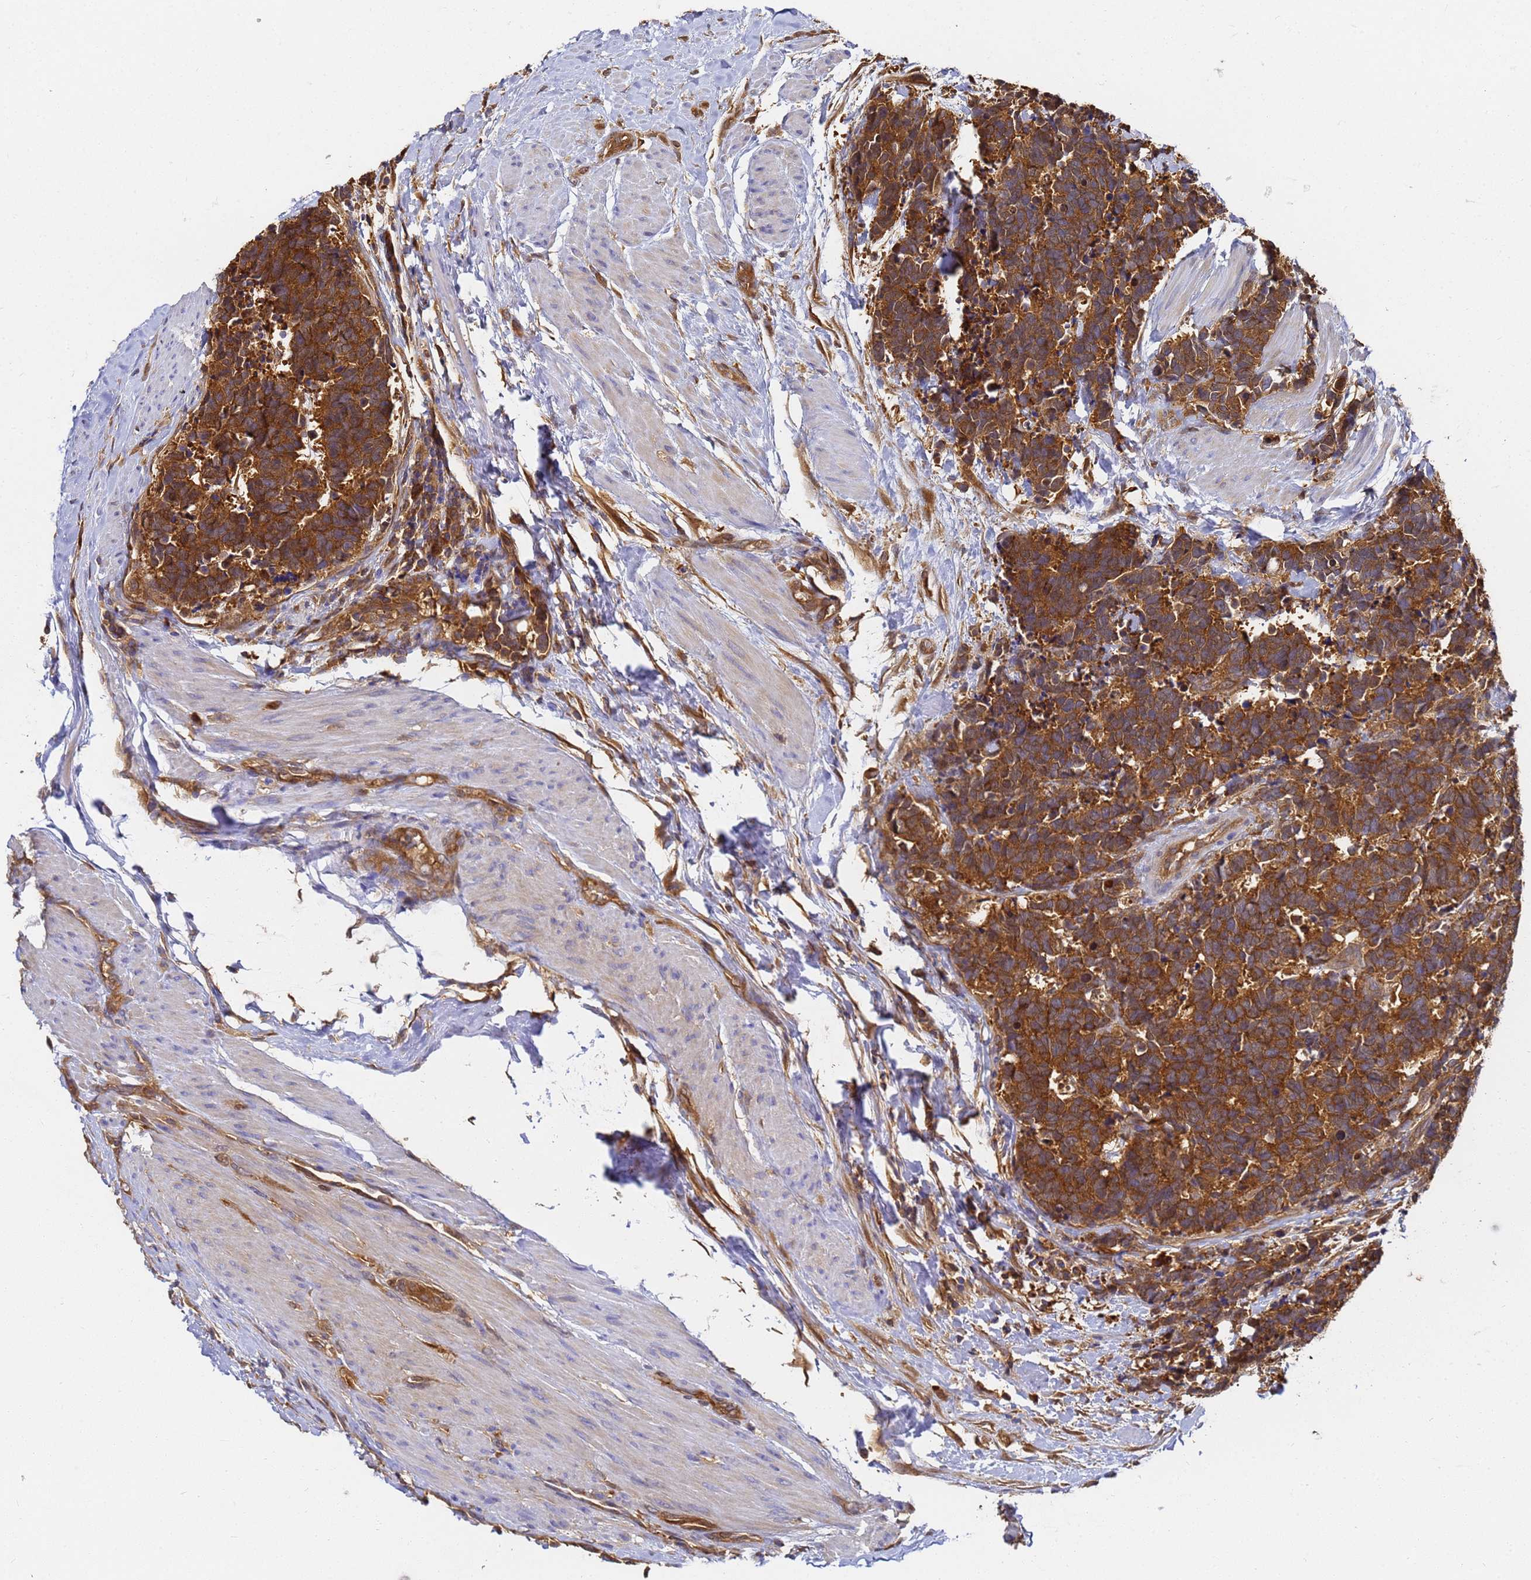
{"staining": {"intensity": "strong", "quantity": ">75%", "location": "cytoplasmic/membranous"}, "tissue": "carcinoid", "cell_type": "Tumor cells", "image_type": "cancer", "snomed": [{"axis": "morphology", "description": "Carcinoma, NOS"}, {"axis": "morphology", "description": "Carcinoid, malignant, NOS"}, {"axis": "topography", "description": "Prostate"}], "caption": "About >75% of tumor cells in carcinoid demonstrate strong cytoplasmic/membranous protein positivity as visualized by brown immunohistochemical staining.", "gene": "NME1-NME2", "patient": {"sex": "male", "age": 57}}